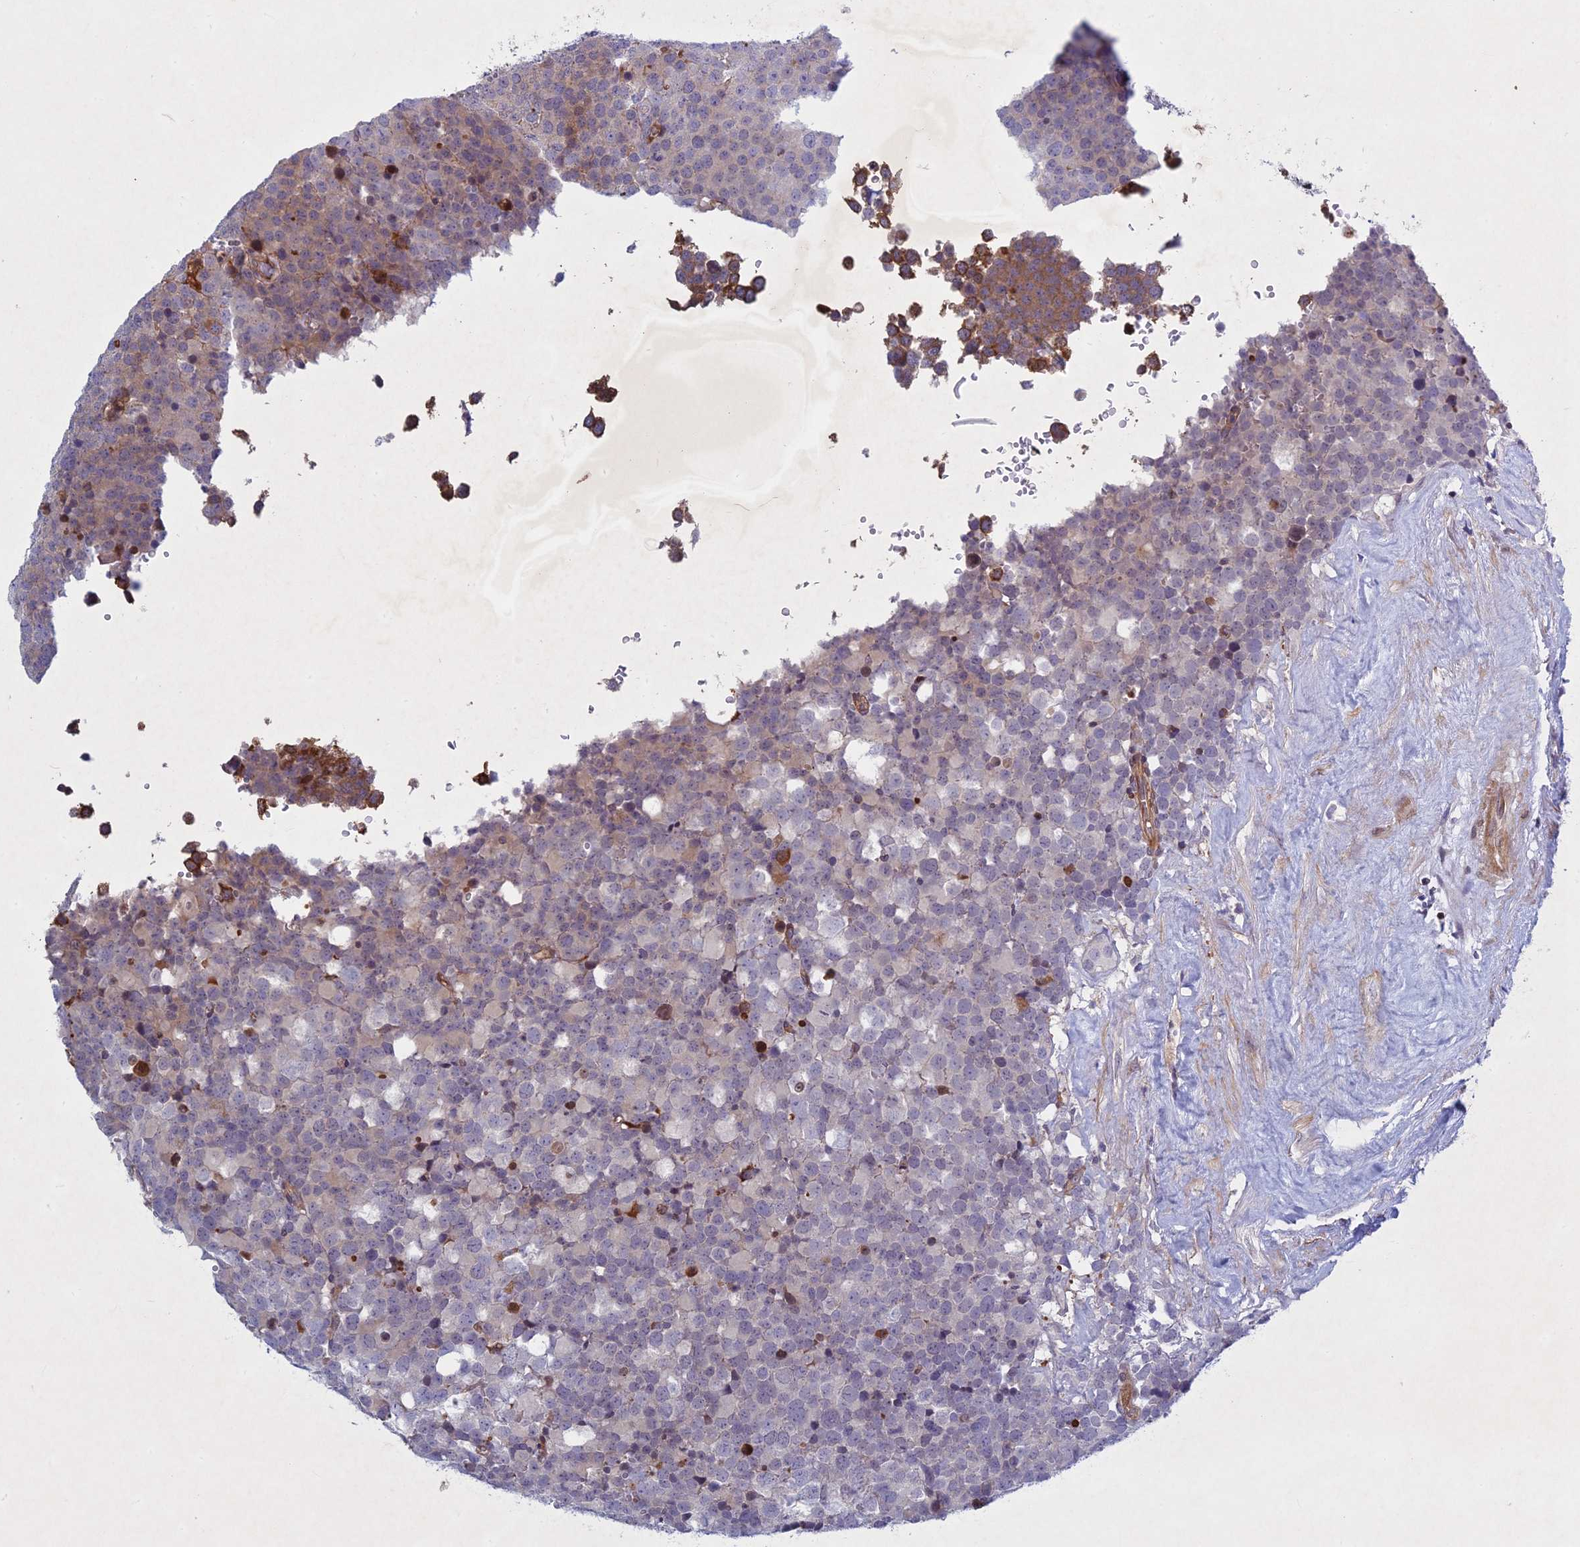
{"staining": {"intensity": "weak", "quantity": "<25%", "location": "cytoplasmic/membranous"}, "tissue": "testis cancer", "cell_type": "Tumor cells", "image_type": "cancer", "snomed": [{"axis": "morphology", "description": "Seminoma, NOS"}, {"axis": "topography", "description": "Testis"}], "caption": "Human testis seminoma stained for a protein using immunohistochemistry demonstrates no staining in tumor cells.", "gene": "PTHLH", "patient": {"sex": "male", "age": 71}}